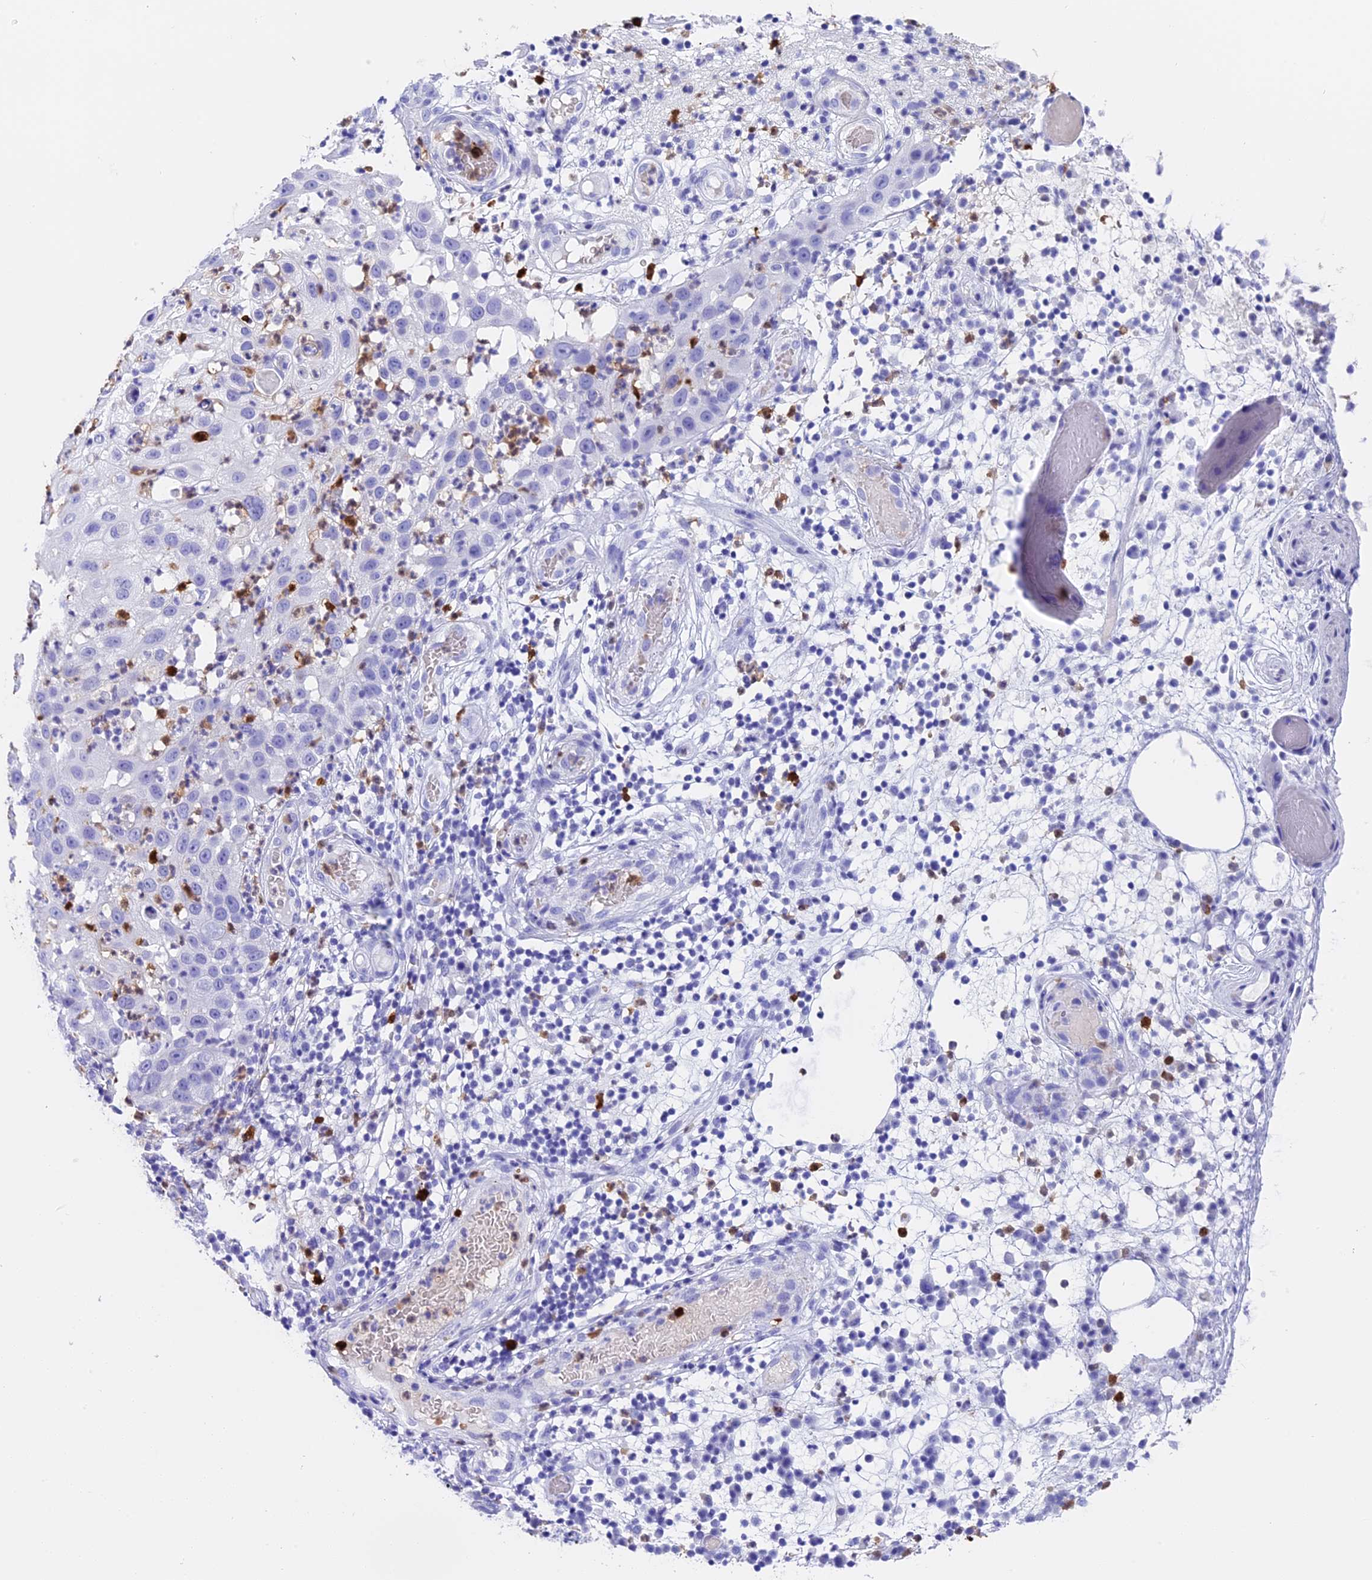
{"staining": {"intensity": "negative", "quantity": "none", "location": "none"}, "tissue": "skin cancer", "cell_type": "Tumor cells", "image_type": "cancer", "snomed": [{"axis": "morphology", "description": "Squamous cell carcinoma, NOS"}, {"axis": "topography", "description": "Skin"}], "caption": "DAB immunohistochemical staining of skin squamous cell carcinoma shows no significant staining in tumor cells. Nuclei are stained in blue.", "gene": "CLC", "patient": {"sex": "female", "age": 44}}